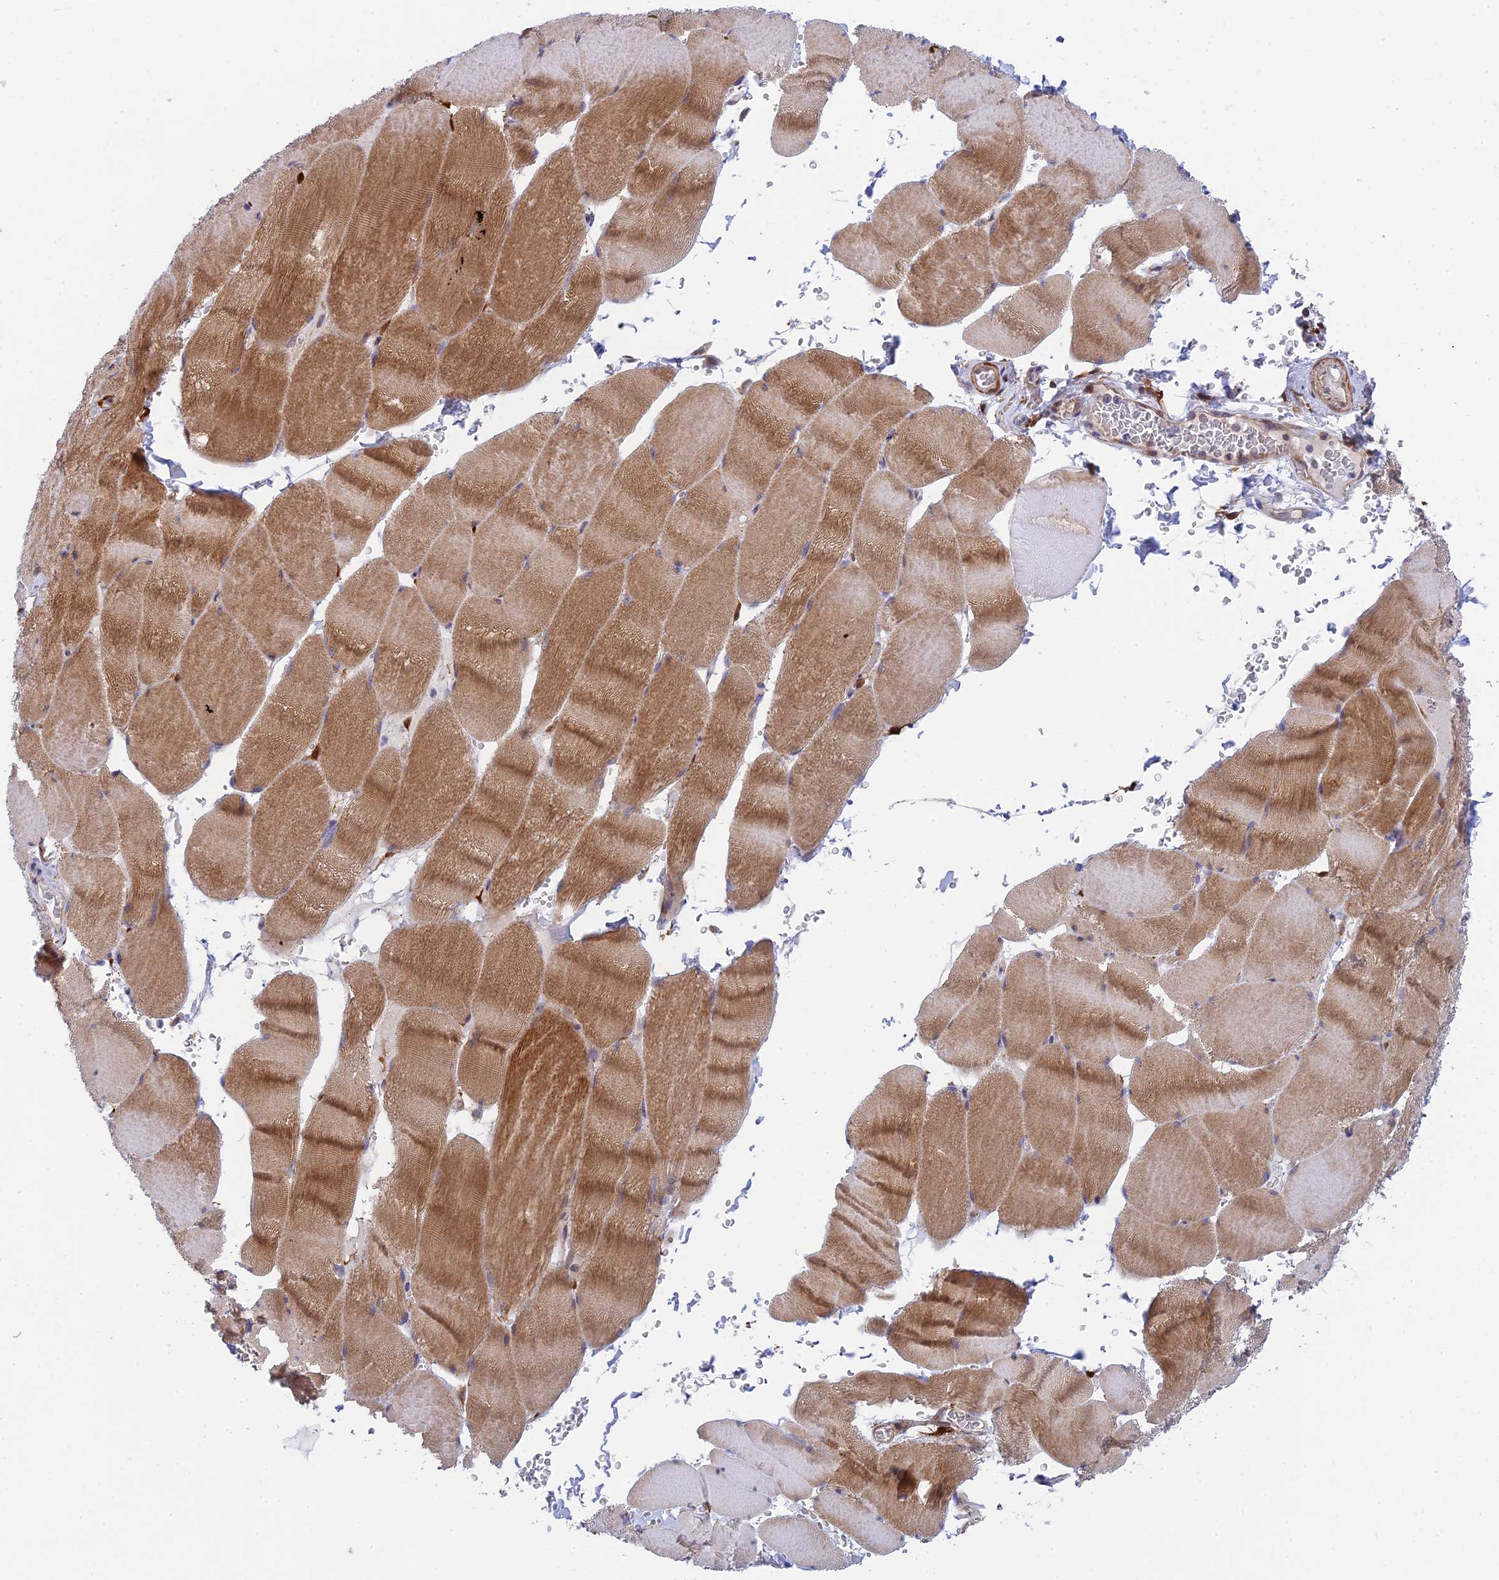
{"staining": {"intensity": "strong", "quantity": "25%-75%", "location": "cytoplasmic/membranous"}, "tissue": "skeletal muscle", "cell_type": "Myocytes", "image_type": "normal", "snomed": [{"axis": "morphology", "description": "Normal tissue, NOS"}, {"axis": "topography", "description": "Skeletal muscle"}, {"axis": "topography", "description": "Head-Neck"}], "caption": "Brown immunohistochemical staining in unremarkable skeletal muscle displays strong cytoplasmic/membranous expression in approximately 25%-75% of myocytes. (DAB (3,3'-diaminobenzidine) IHC with brightfield microscopy, high magnification).", "gene": "INCA1", "patient": {"sex": "male", "age": 66}}